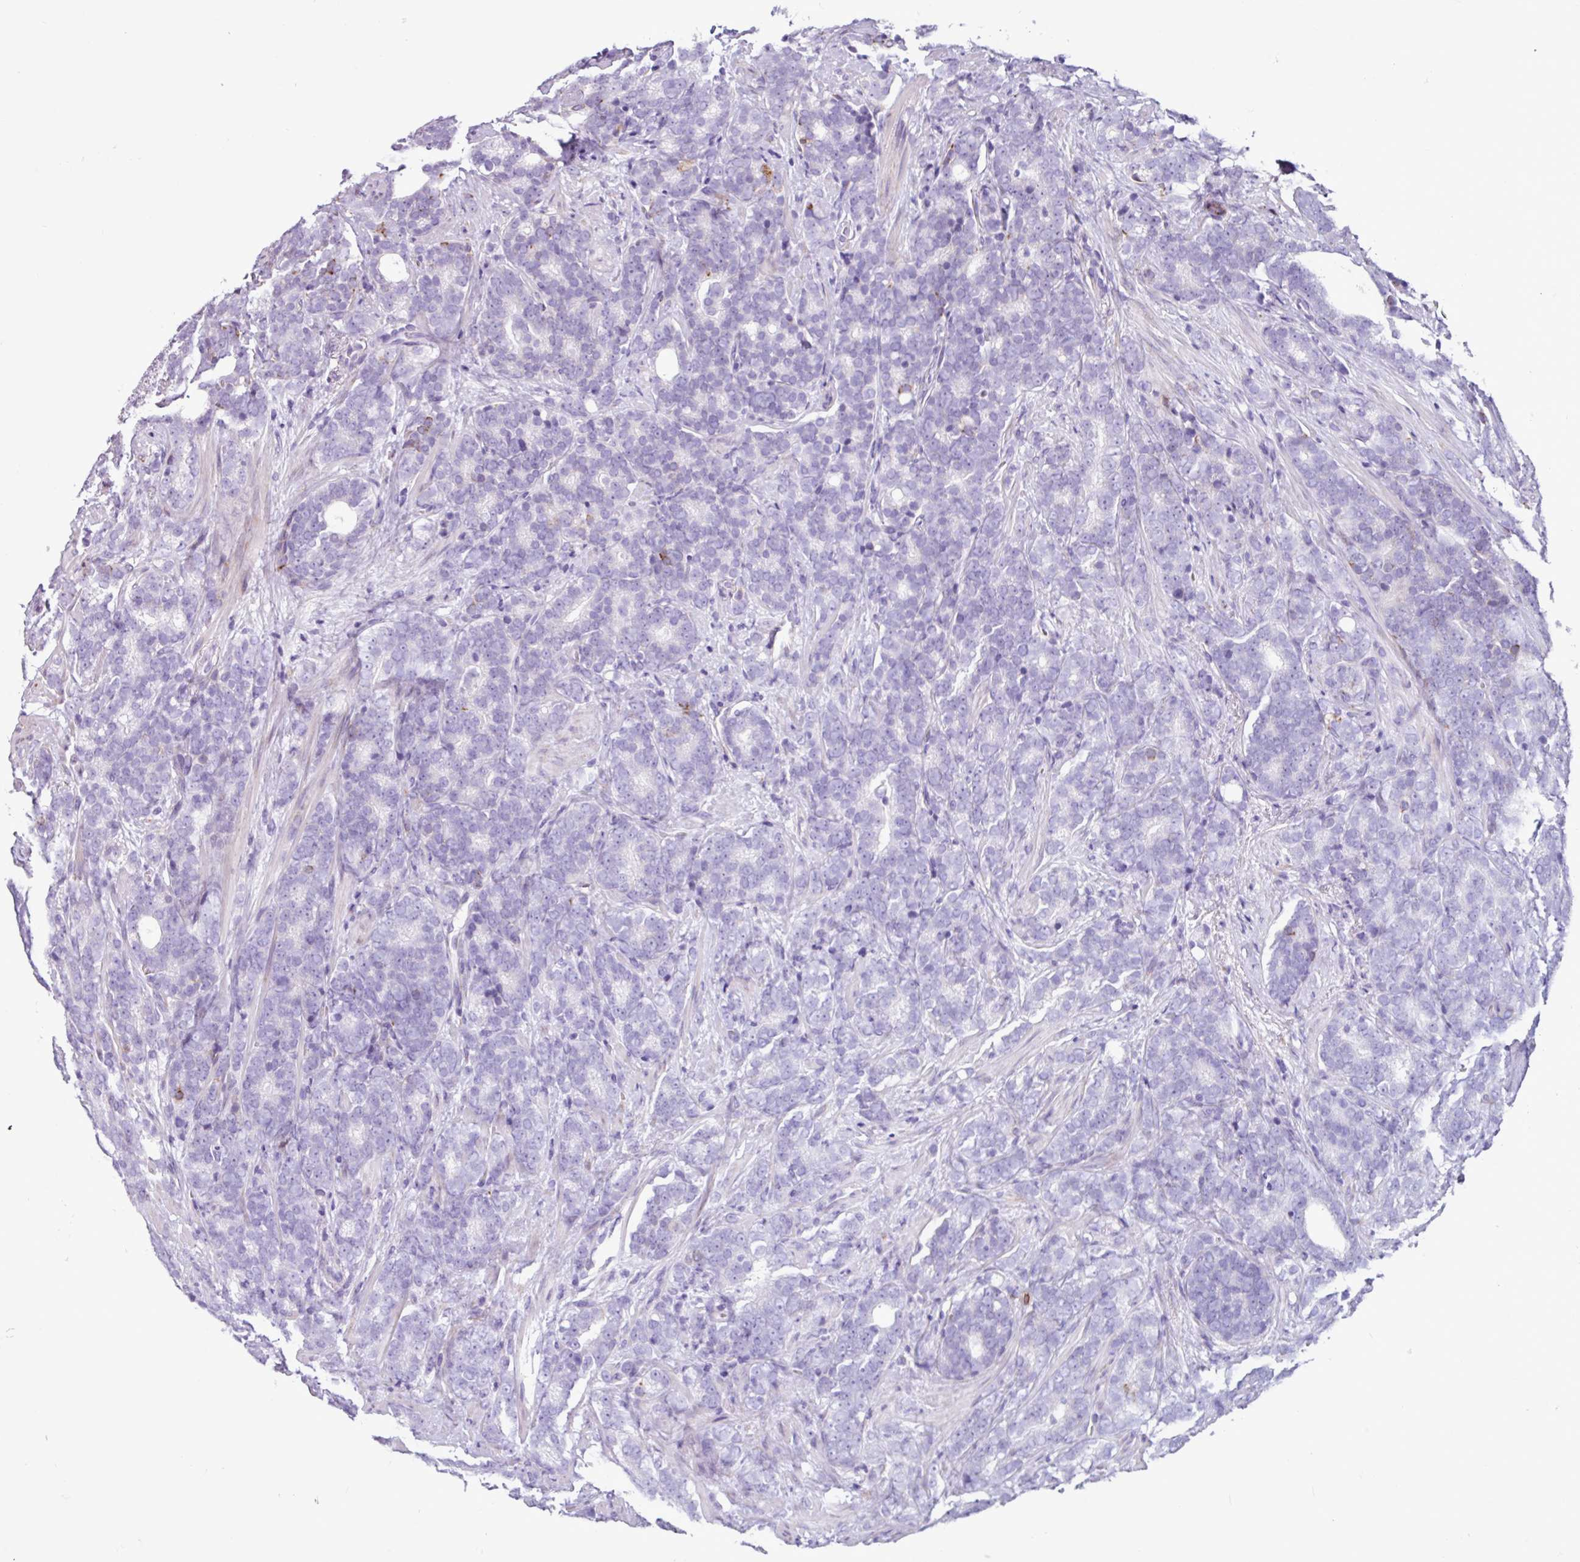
{"staining": {"intensity": "negative", "quantity": "none", "location": "none"}, "tissue": "prostate cancer", "cell_type": "Tumor cells", "image_type": "cancer", "snomed": [{"axis": "morphology", "description": "Adenocarcinoma, High grade"}, {"axis": "topography", "description": "Prostate"}], "caption": "Immunohistochemistry of prostate cancer exhibits no staining in tumor cells. The staining is performed using DAB brown chromogen with nuclei counter-stained in using hematoxylin.", "gene": "PPP1R35", "patient": {"sex": "male", "age": 64}}